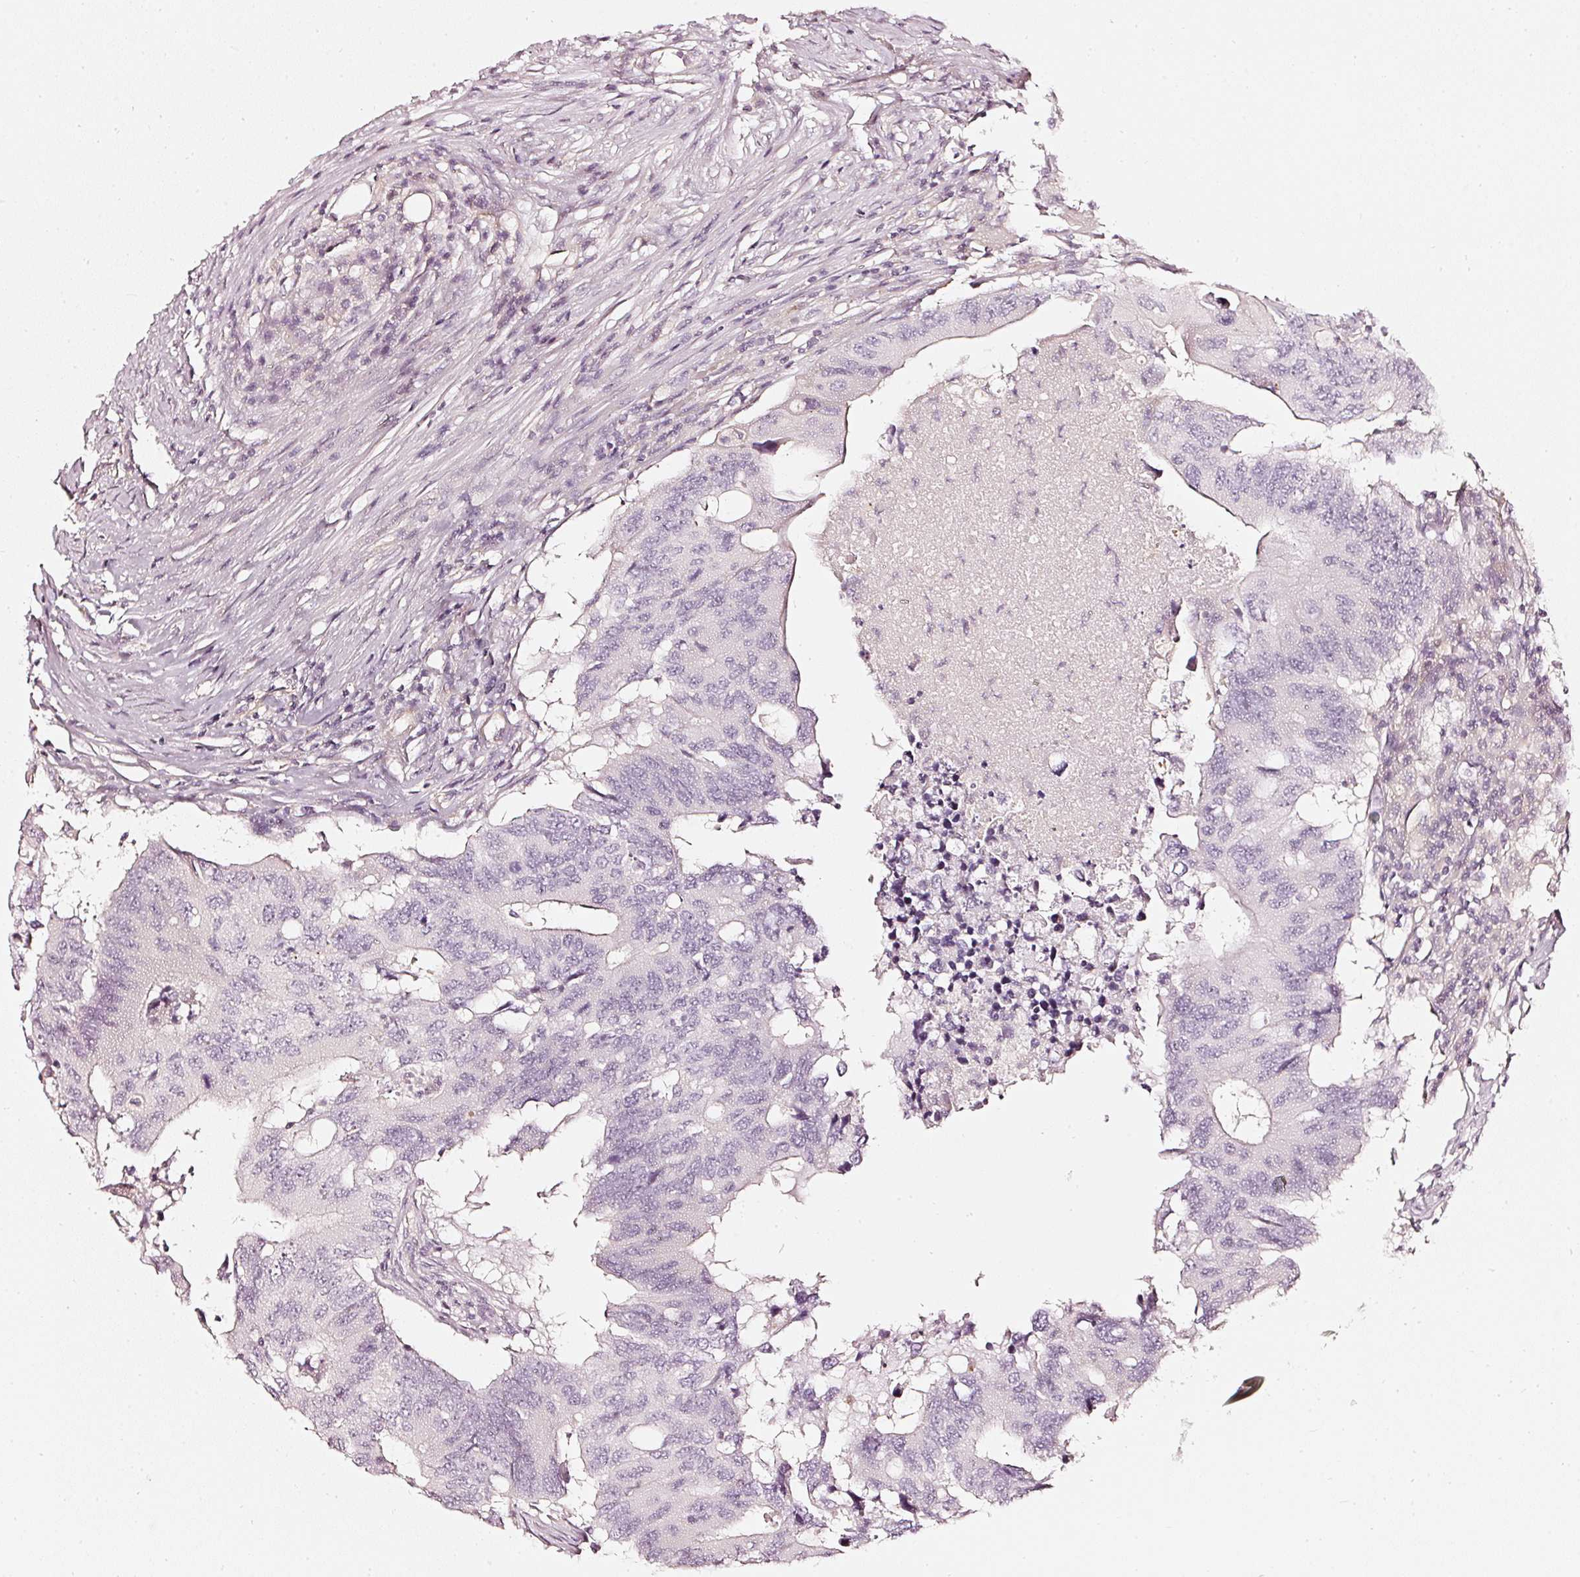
{"staining": {"intensity": "negative", "quantity": "none", "location": "none"}, "tissue": "colorectal cancer", "cell_type": "Tumor cells", "image_type": "cancer", "snomed": [{"axis": "morphology", "description": "Adenocarcinoma, NOS"}, {"axis": "topography", "description": "Colon"}], "caption": "IHC histopathology image of human adenocarcinoma (colorectal) stained for a protein (brown), which displays no staining in tumor cells.", "gene": "CNP", "patient": {"sex": "male", "age": 71}}